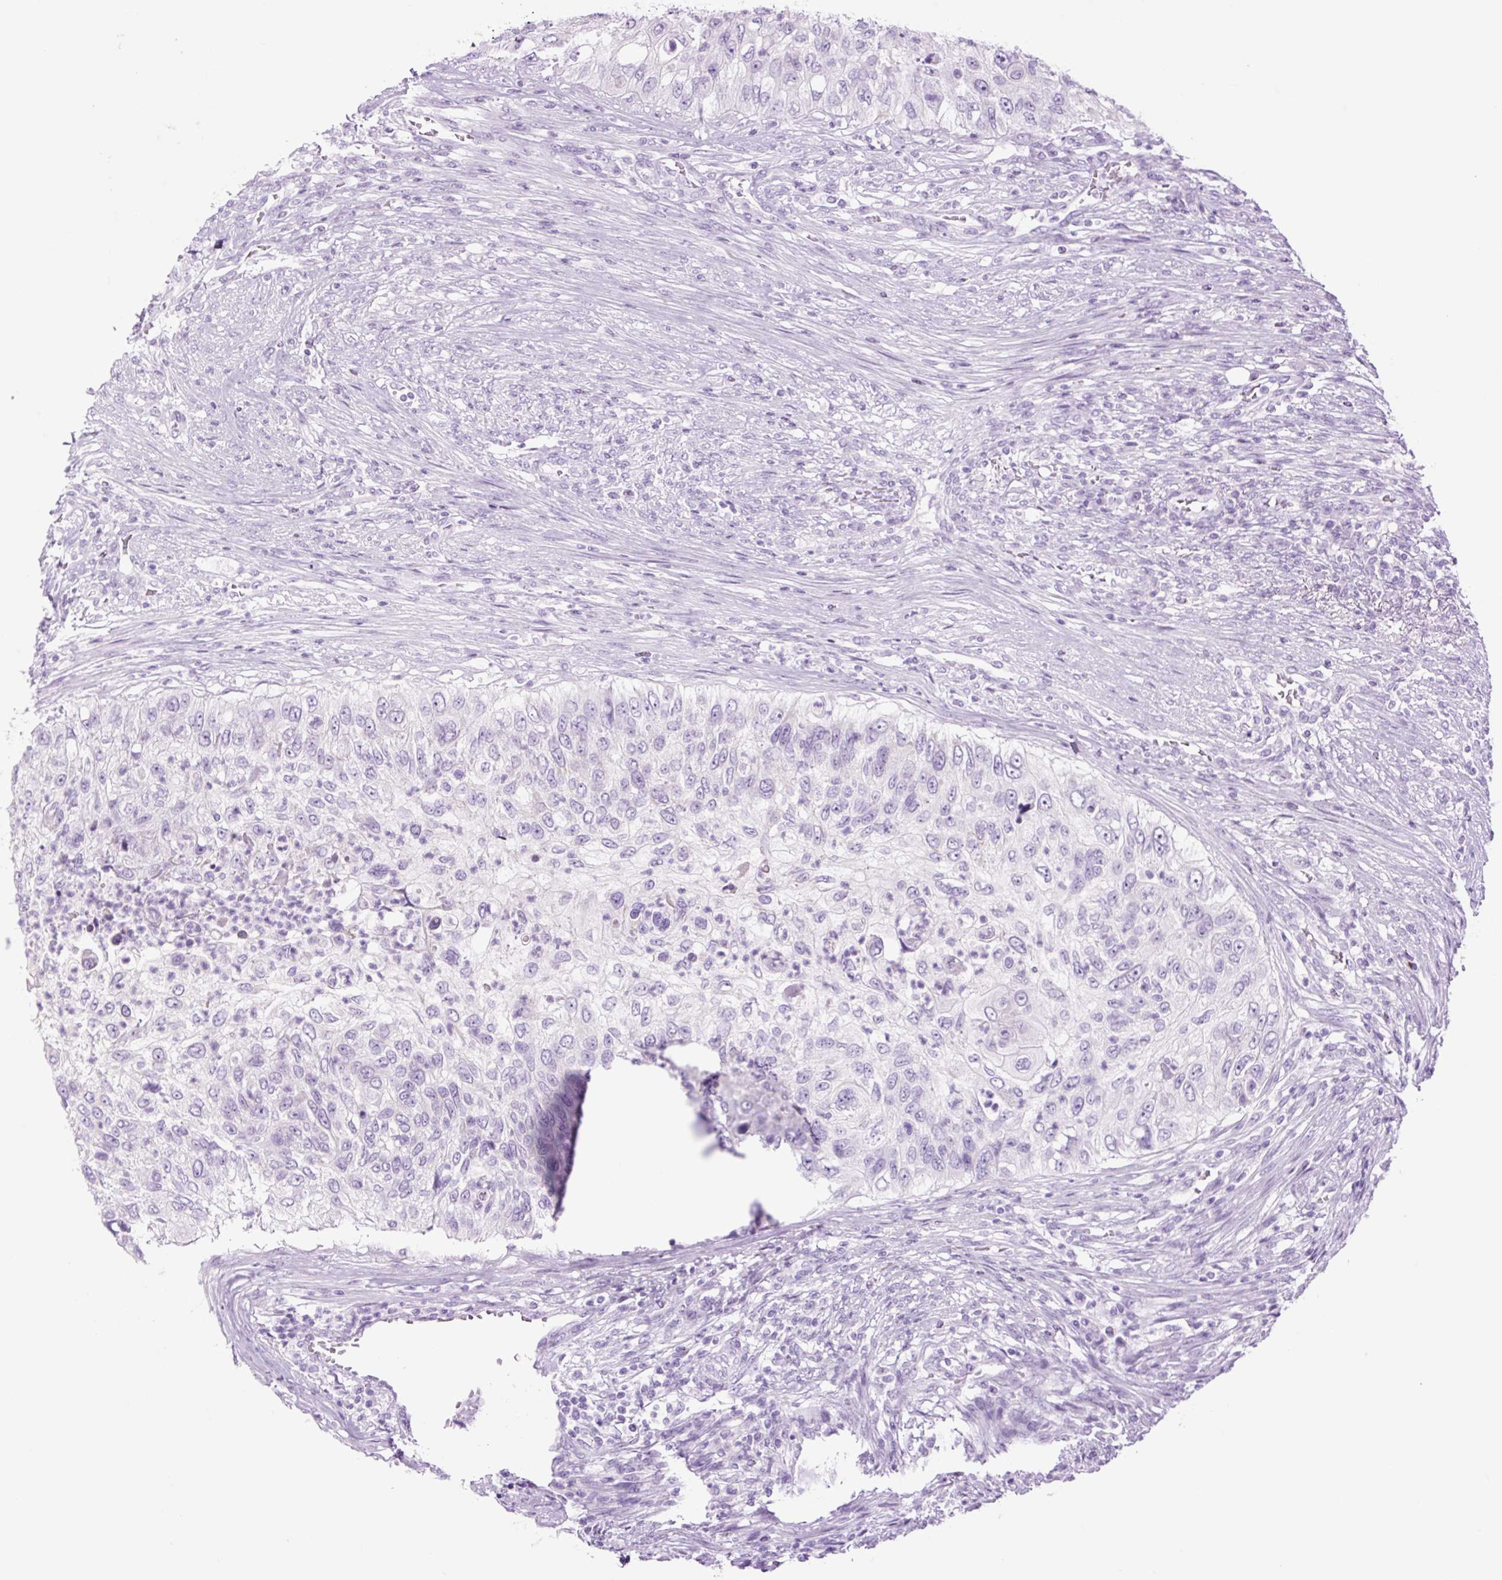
{"staining": {"intensity": "negative", "quantity": "none", "location": "none"}, "tissue": "urothelial cancer", "cell_type": "Tumor cells", "image_type": "cancer", "snomed": [{"axis": "morphology", "description": "Urothelial carcinoma, High grade"}, {"axis": "topography", "description": "Urinary bladder"}], "caption": "Human urothelial cancer stained for a protein using immunohistochemistry displays no positivity in tumor cells.", "gene": "TFF2", "patient": {"sex": "female", "age": 60}}